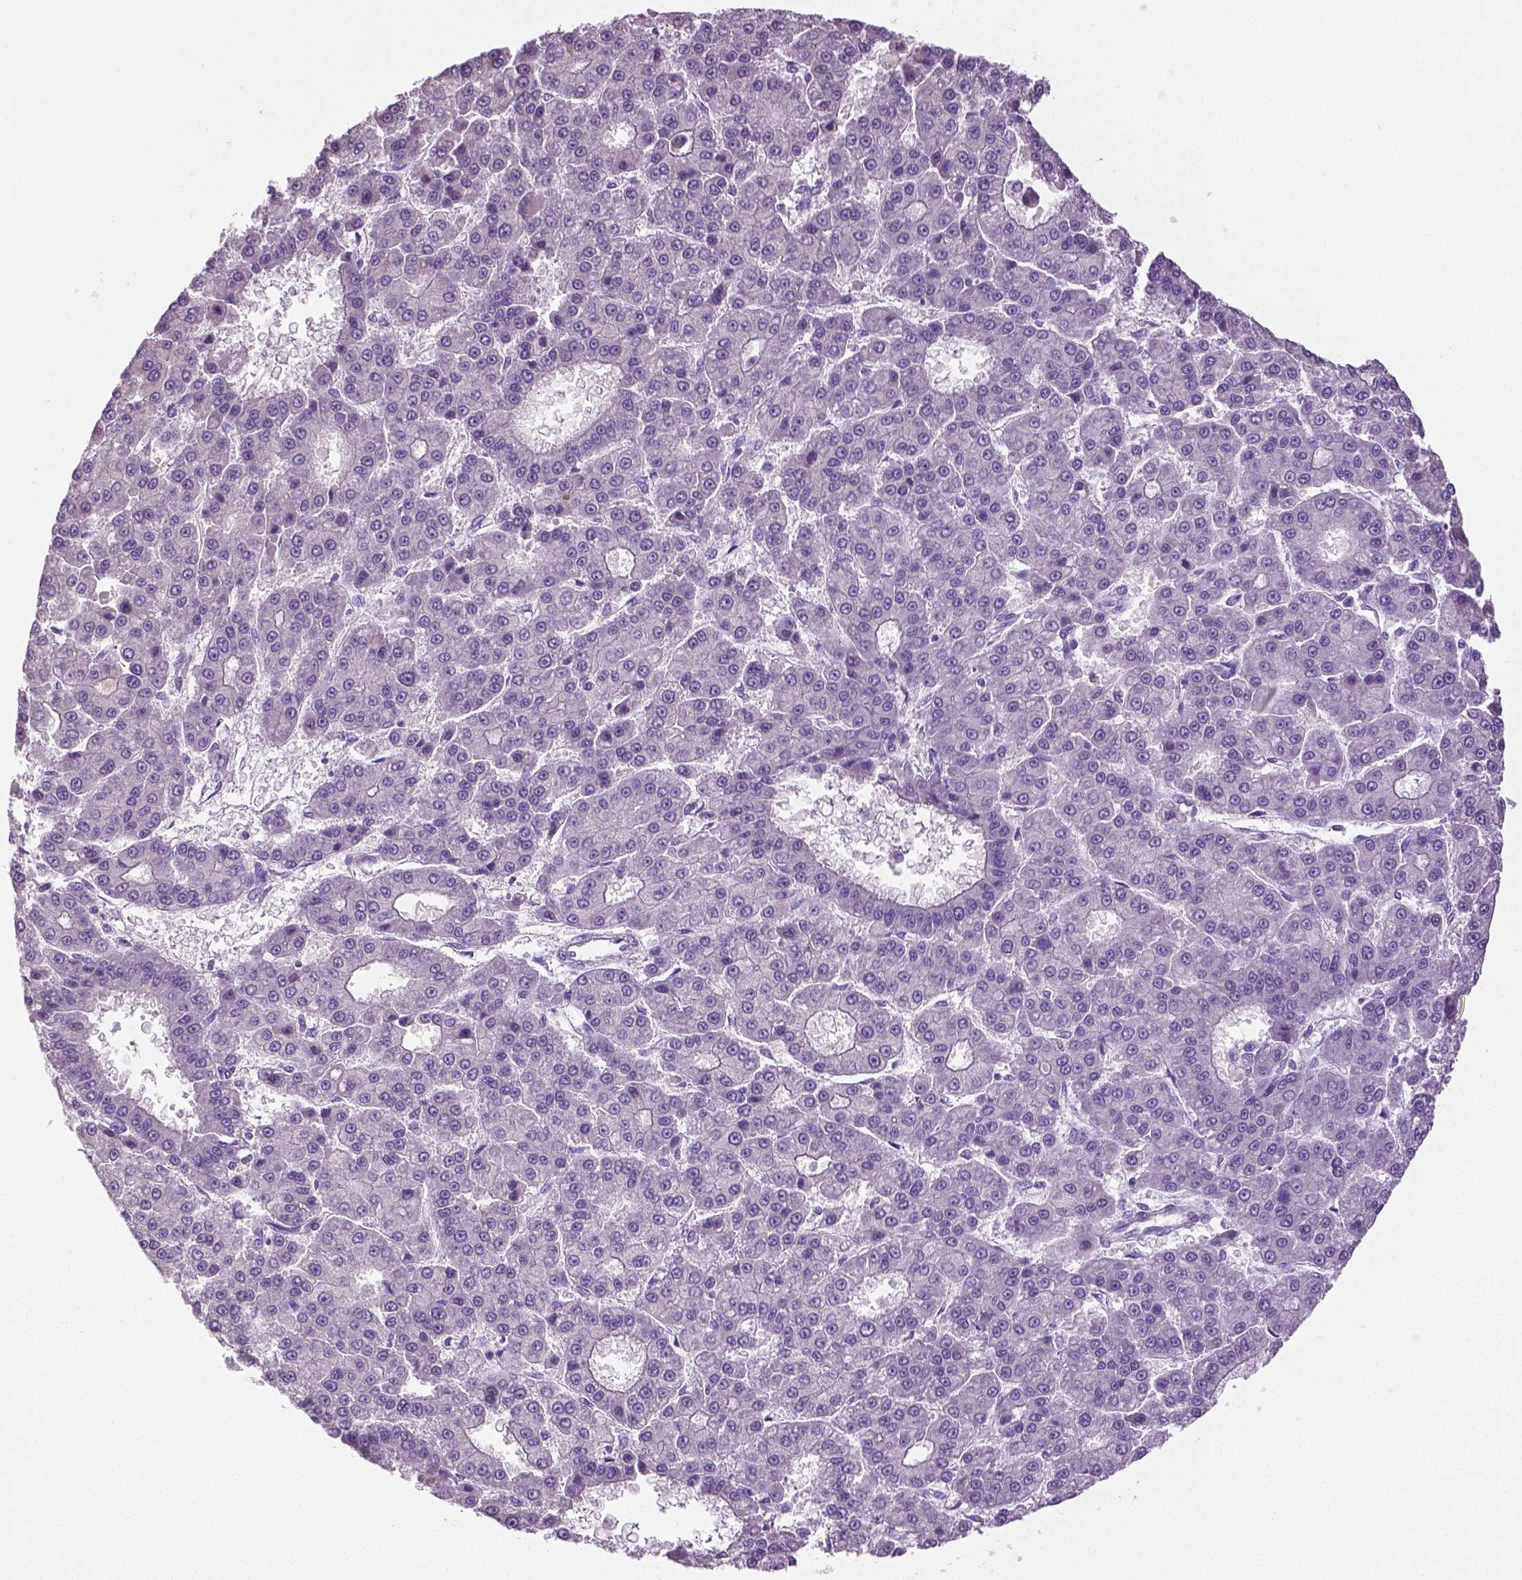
{"staining": {"intensity": "negative", "quantity": "none", "location": "none"}, "tissue": "liver cancer", "cell_type": "Tumor cells", "image_type": "cancer", "snomed": [{"axis": "morphology", "description": "Carcinoma, Hepatocellular, NOS"}, {"axis": "topography", "description": "Liver"}], "caption": "An immunohistochemistry histopathology image of liver hepatocellular carcinoma is shown. There is no staining in tumor cells of liver hepatocellular carcinoma. (DAB IHC, high magnification).", "gene": "DNAH12", "patient": {"sex": "male", "age": 70}}